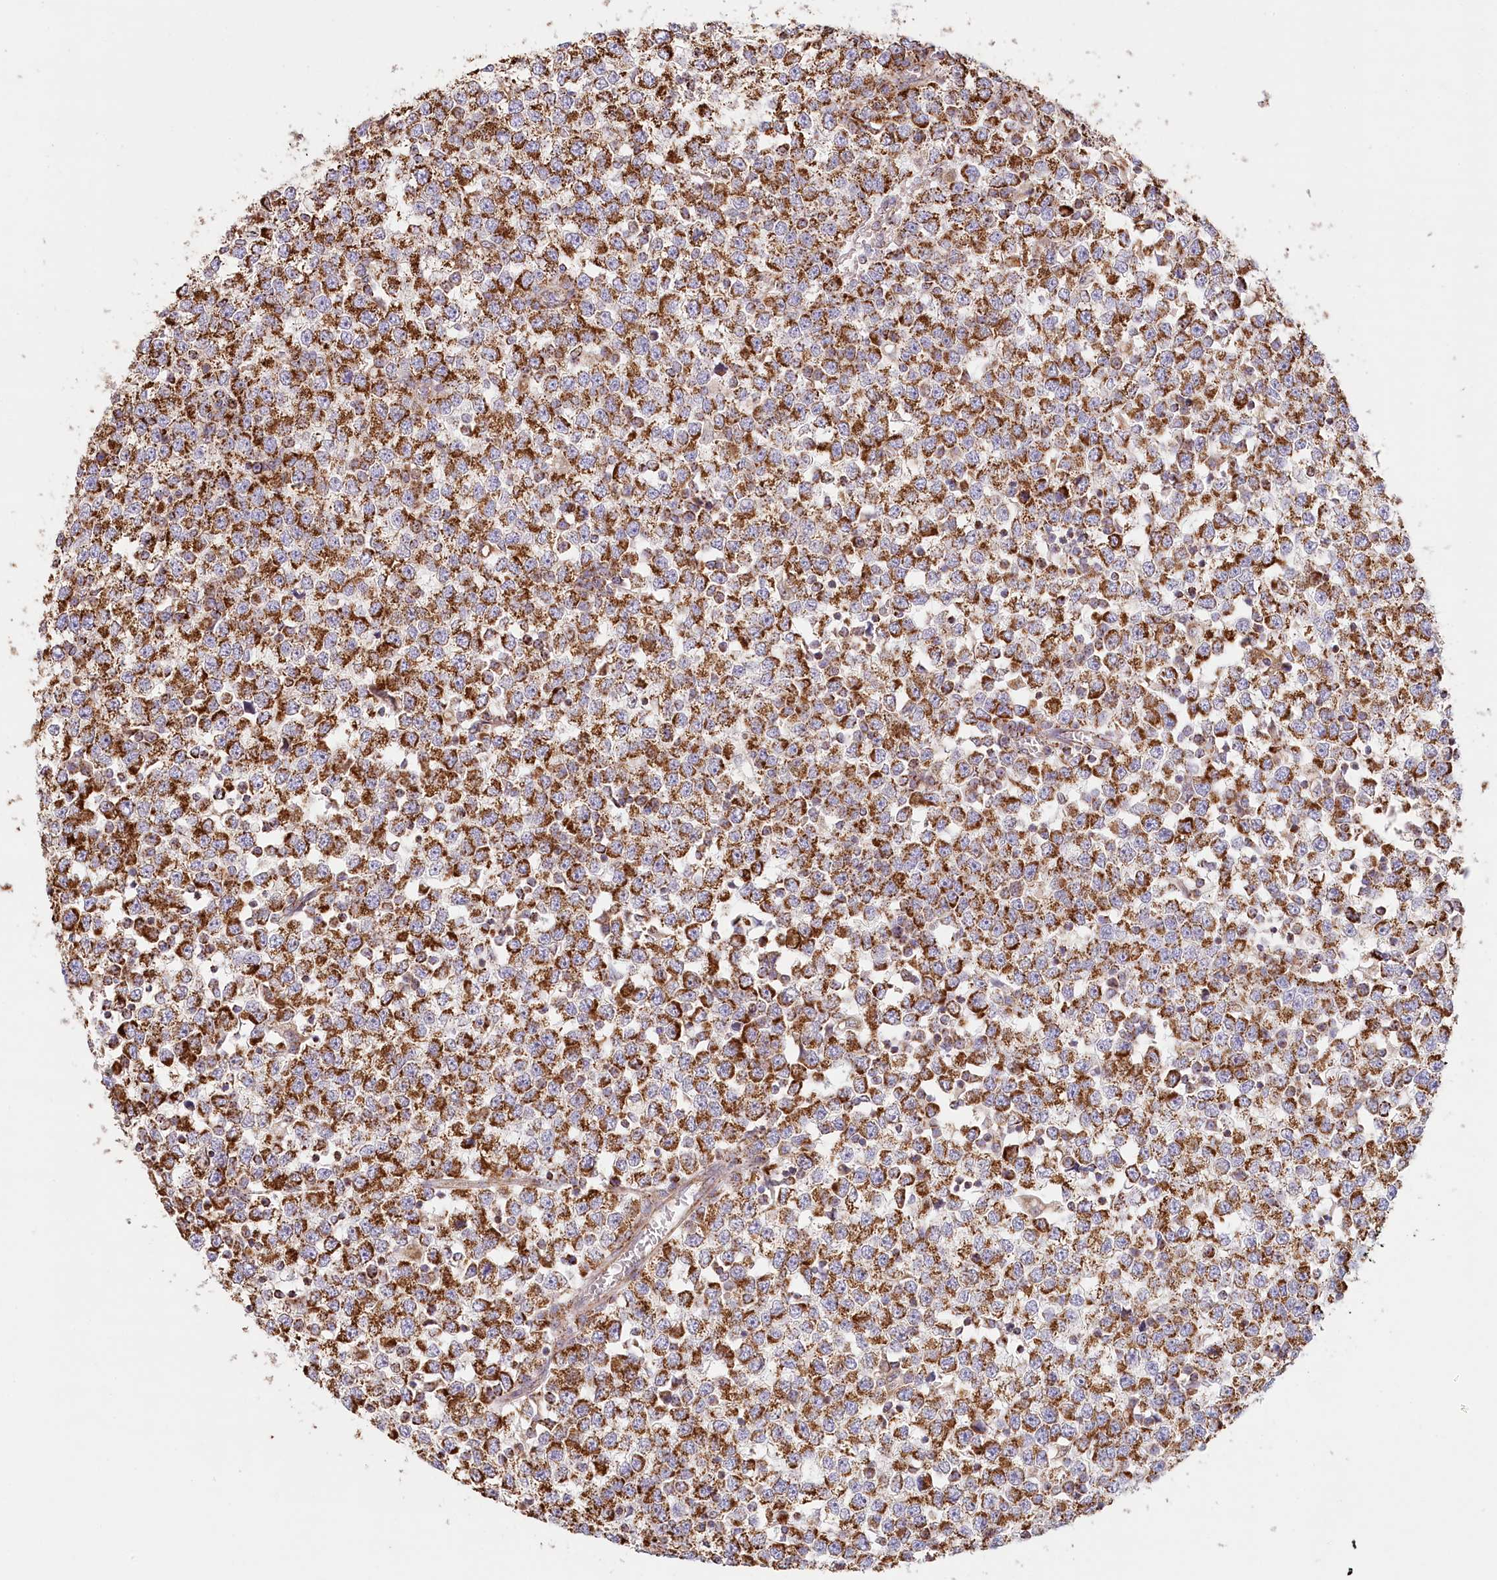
{"staining": {"intensity": "strong", "quantity": ">75%", "location": "cytoplasmic/membranous"}, "tissue": "testis cancer", "cell_type": "Tumor cells", "image_type": "cancer", "snomed": [{"axis": "morphology", "description": "Seminoma, NOS"}, {"axis": "topography", "description": "Testis"}], "caption": "Testis seminoma stained with a brown dye reveals strong cytoplasmic/membranous positive staining in about >75% of tumor cells.", "gene": "UMPS", "patient": {"sex": "male", "age": 65}}